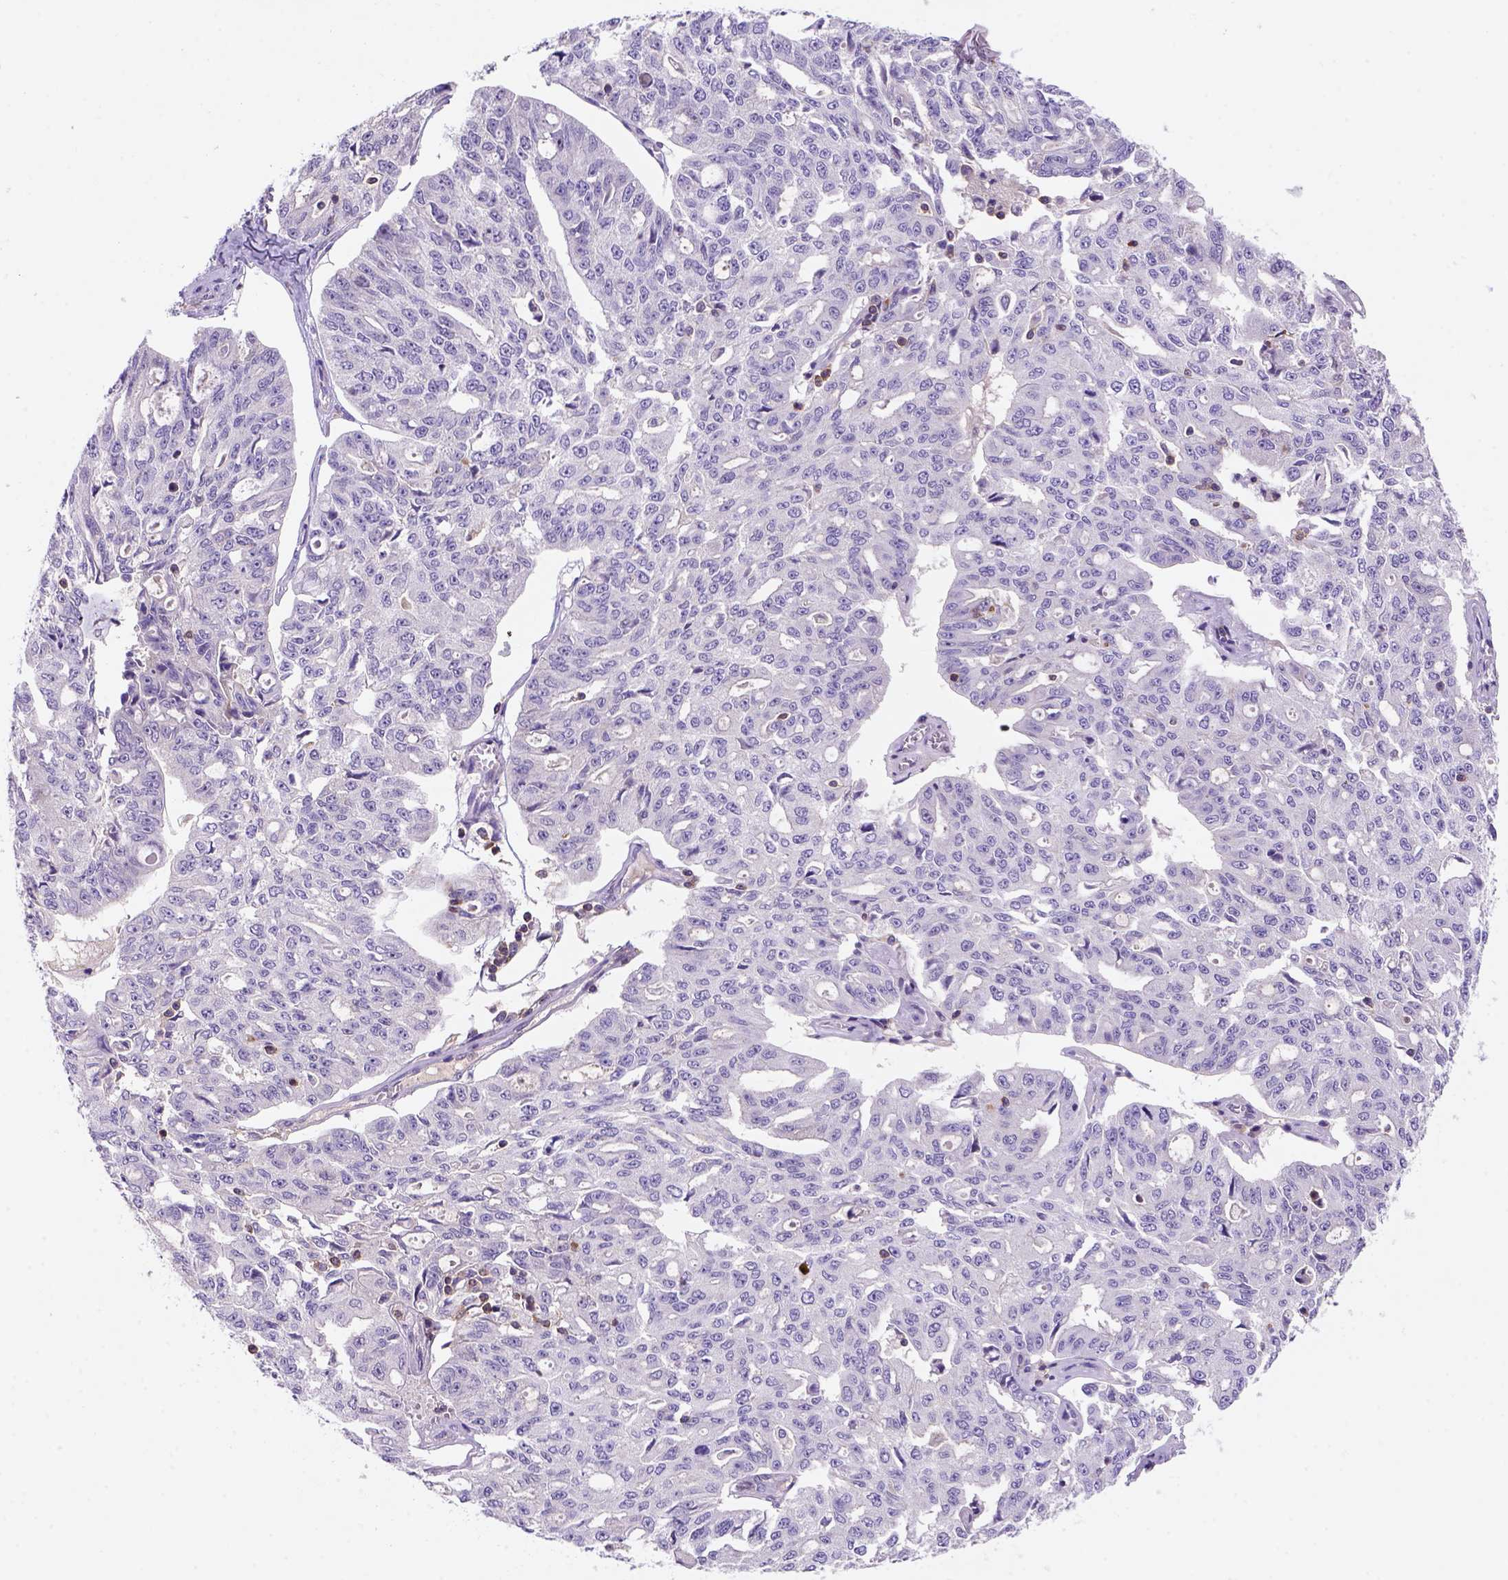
{"staining": {"intensity": "negative", "quantity": "none", "location": "none"}, "tissue": "ovarian cancer", "cell_type": "Tumor cells", "image_type": "cancer", "snomed": [{"axis": "morphology", "description": "Carcinoma, endometroid"}, {"axis": "topography", "description": "Ovary"}], "caption": "Histopathology image shows no significant protein expression in tumor cells of ovarian cancer.", "gene": "INPP5D", "patient": {"sex": "female", "age": 65}}